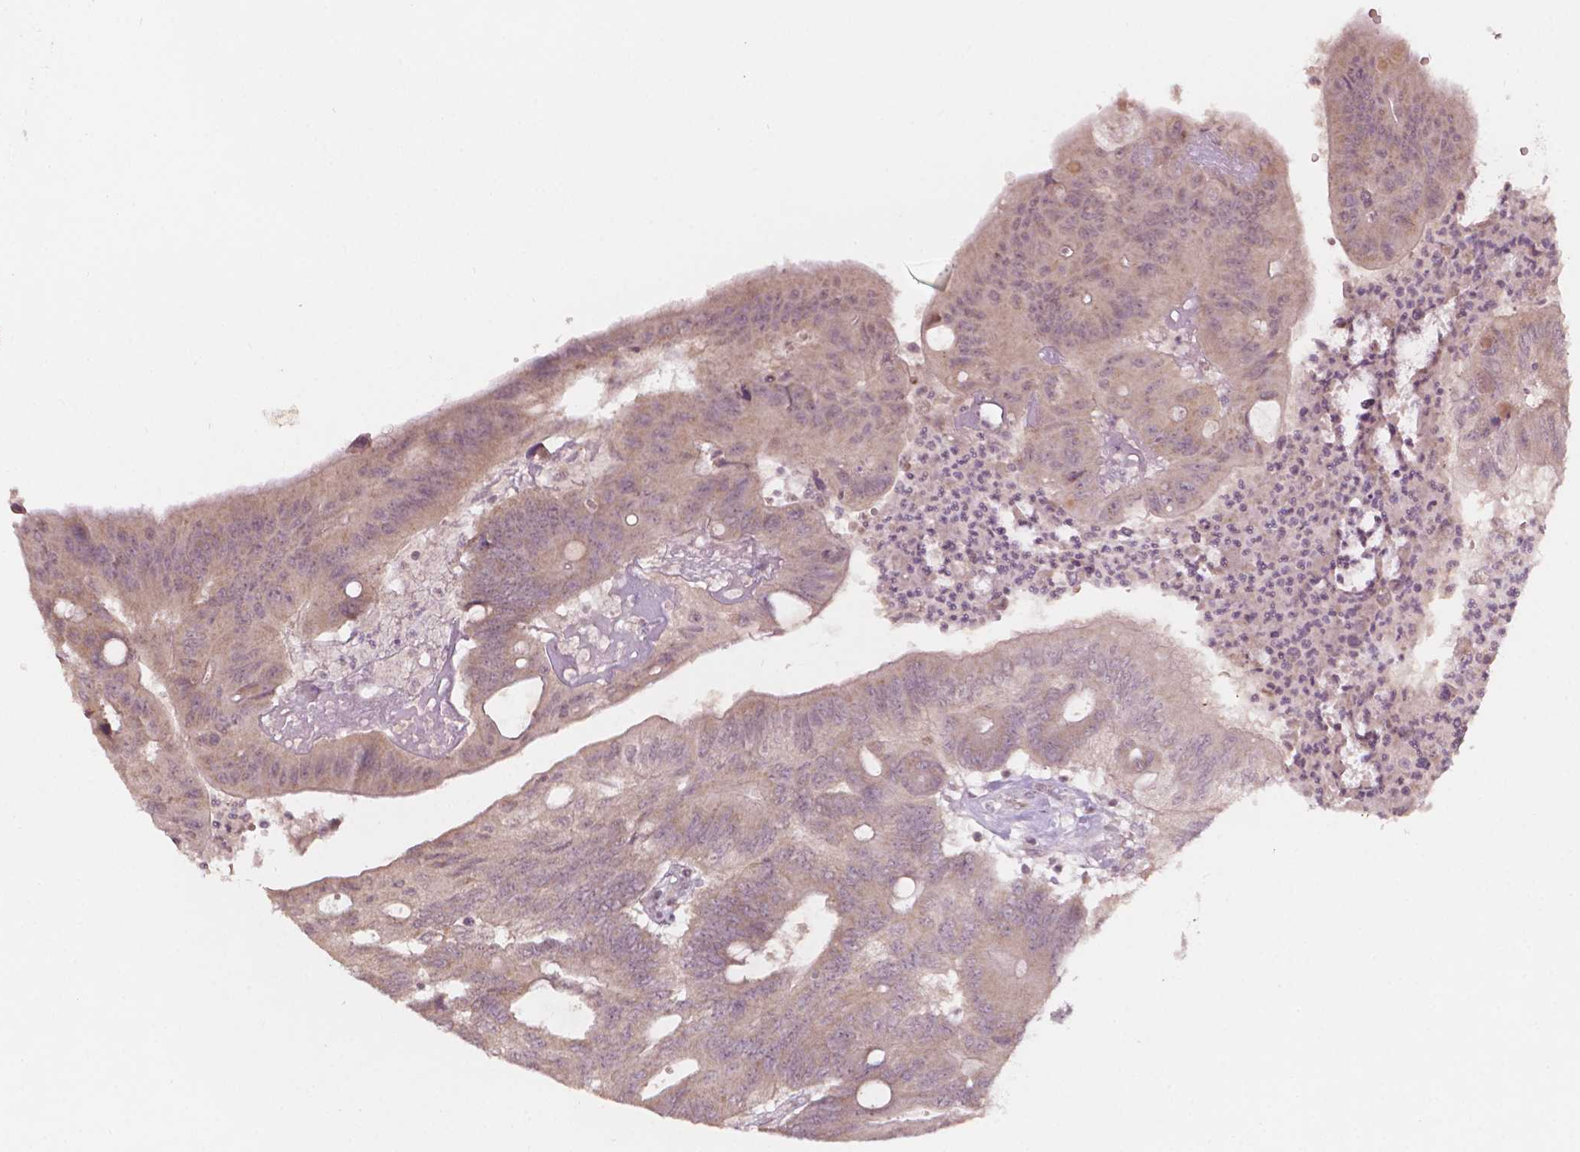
{"staining": {"intensity": "weak", "quantity": ">75%", "location": "cytoplasmic/membranous"}, "tissue": "colorectal cancer", "cell_type": "Tumor cells", "image_type": "cancer", "snomed": [{"axis": "morphology", "description": "Adenocarcinoma, NOS"}, {"axis": "topography", "description": "Colon"}], "caption": "DAB (3,3'-diaminobenzidine) immunohistochemical staining of colorectal cancer (adenocarcinoma) shows weak cytoplasmic/membranous protein expression in about >75% of tumor cells. The staining was performed using DAB (3,3'-diaminobenzidine), with brown indicating positive protein expression. Nuclei are stained blue with hematoxylin.", "gene": "NOS1AP", "patient": {"sex": "male", "age": 65}}